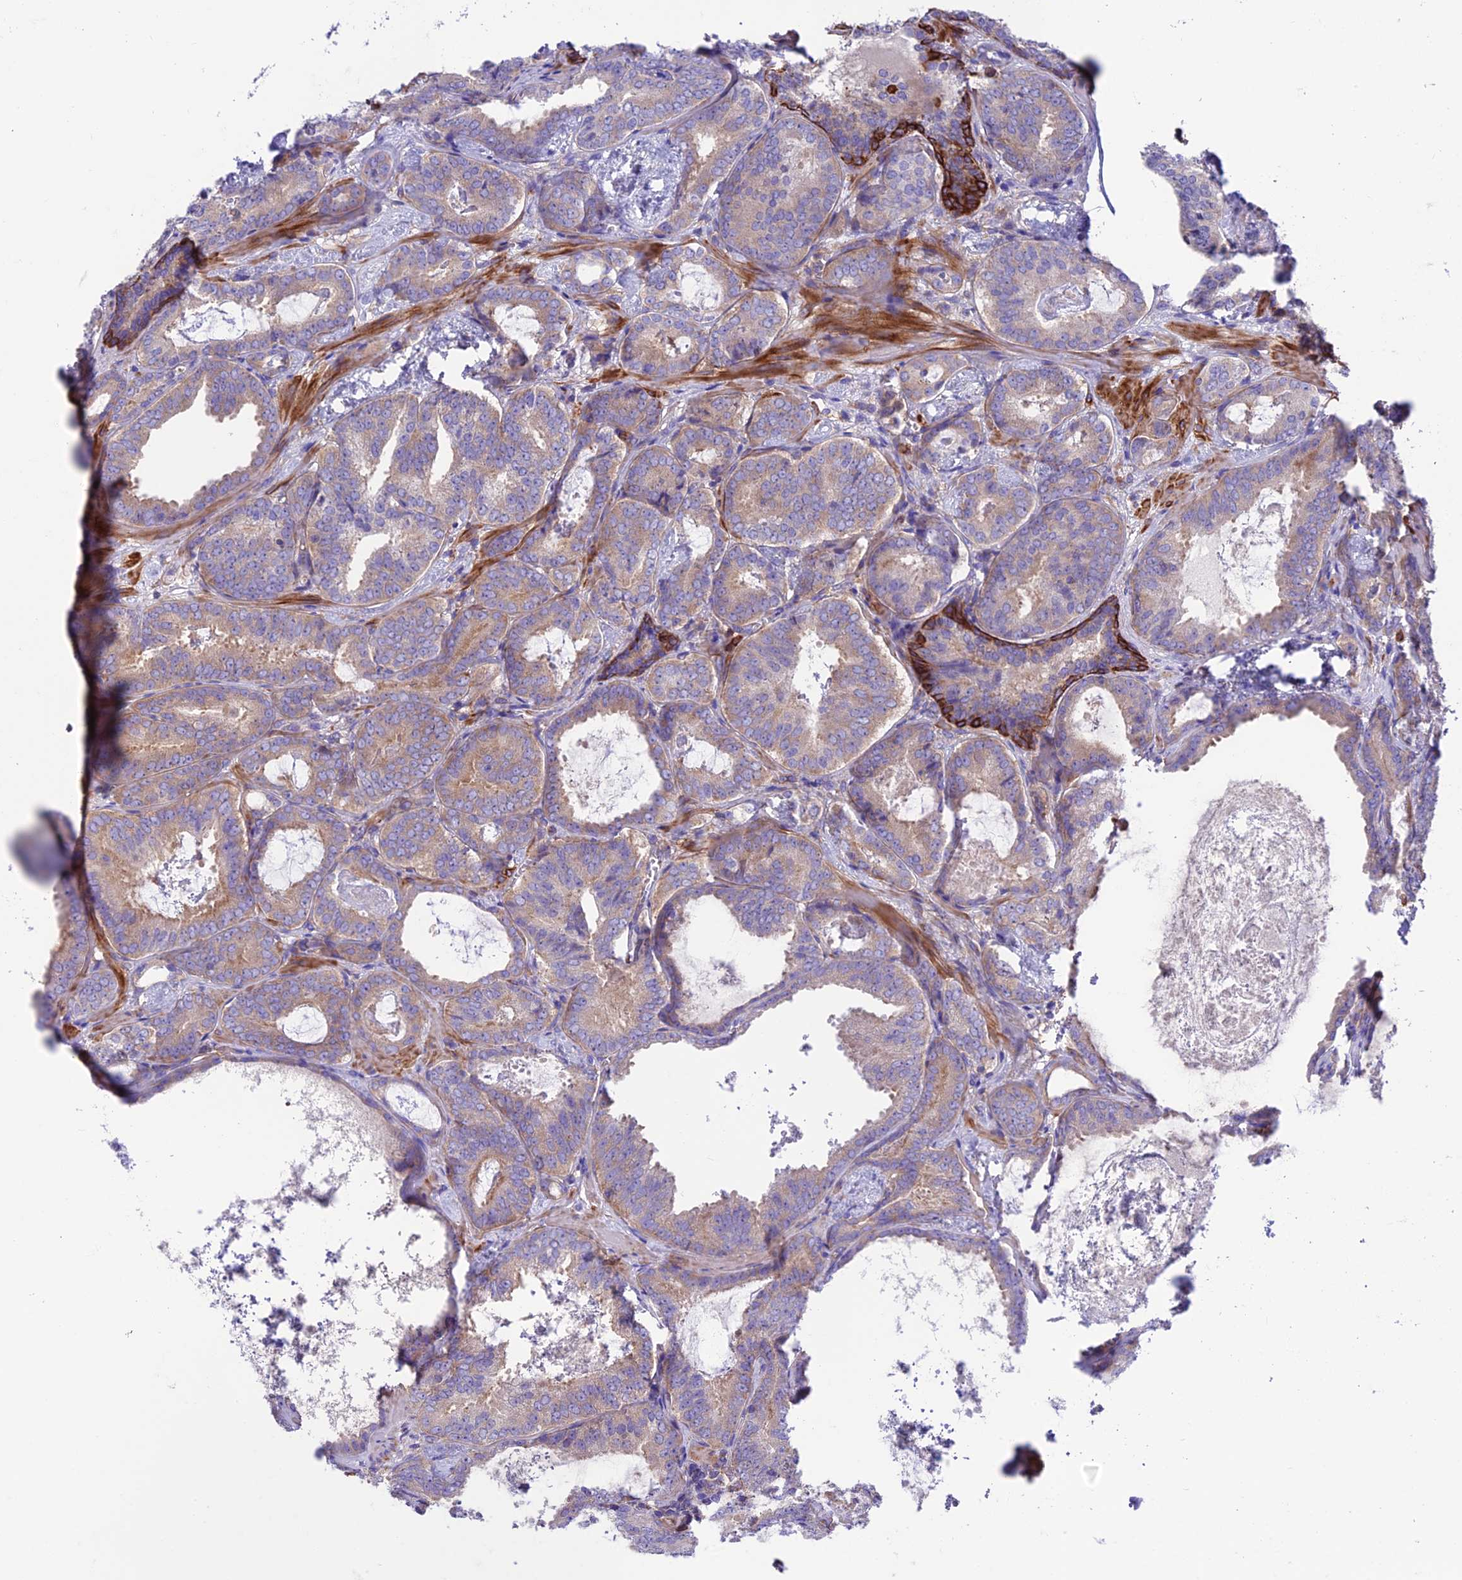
{"staining": {"intensity": "moderate", "quantity": "25%-75%", "location": "cytoplasmic/membranous"}, "tissue": "prostate cancer", "cell_type": "Tumor cells", "image_type": "cancer", "snomed": [{"axis": "morphology", "description": "Adenocarcinoma, Low grade"}, {"axis": "topography", "description": "Prostate"}], "caption": "Prostate adenocarcinoma (low-grade) stained for a protein (brown) shows moderate cytoplasmic/membranous positive positivity in approximately 25%-75% of tumor cells.", "gene": "VPS16", "patient": {"sex": "male", "age": 60}}